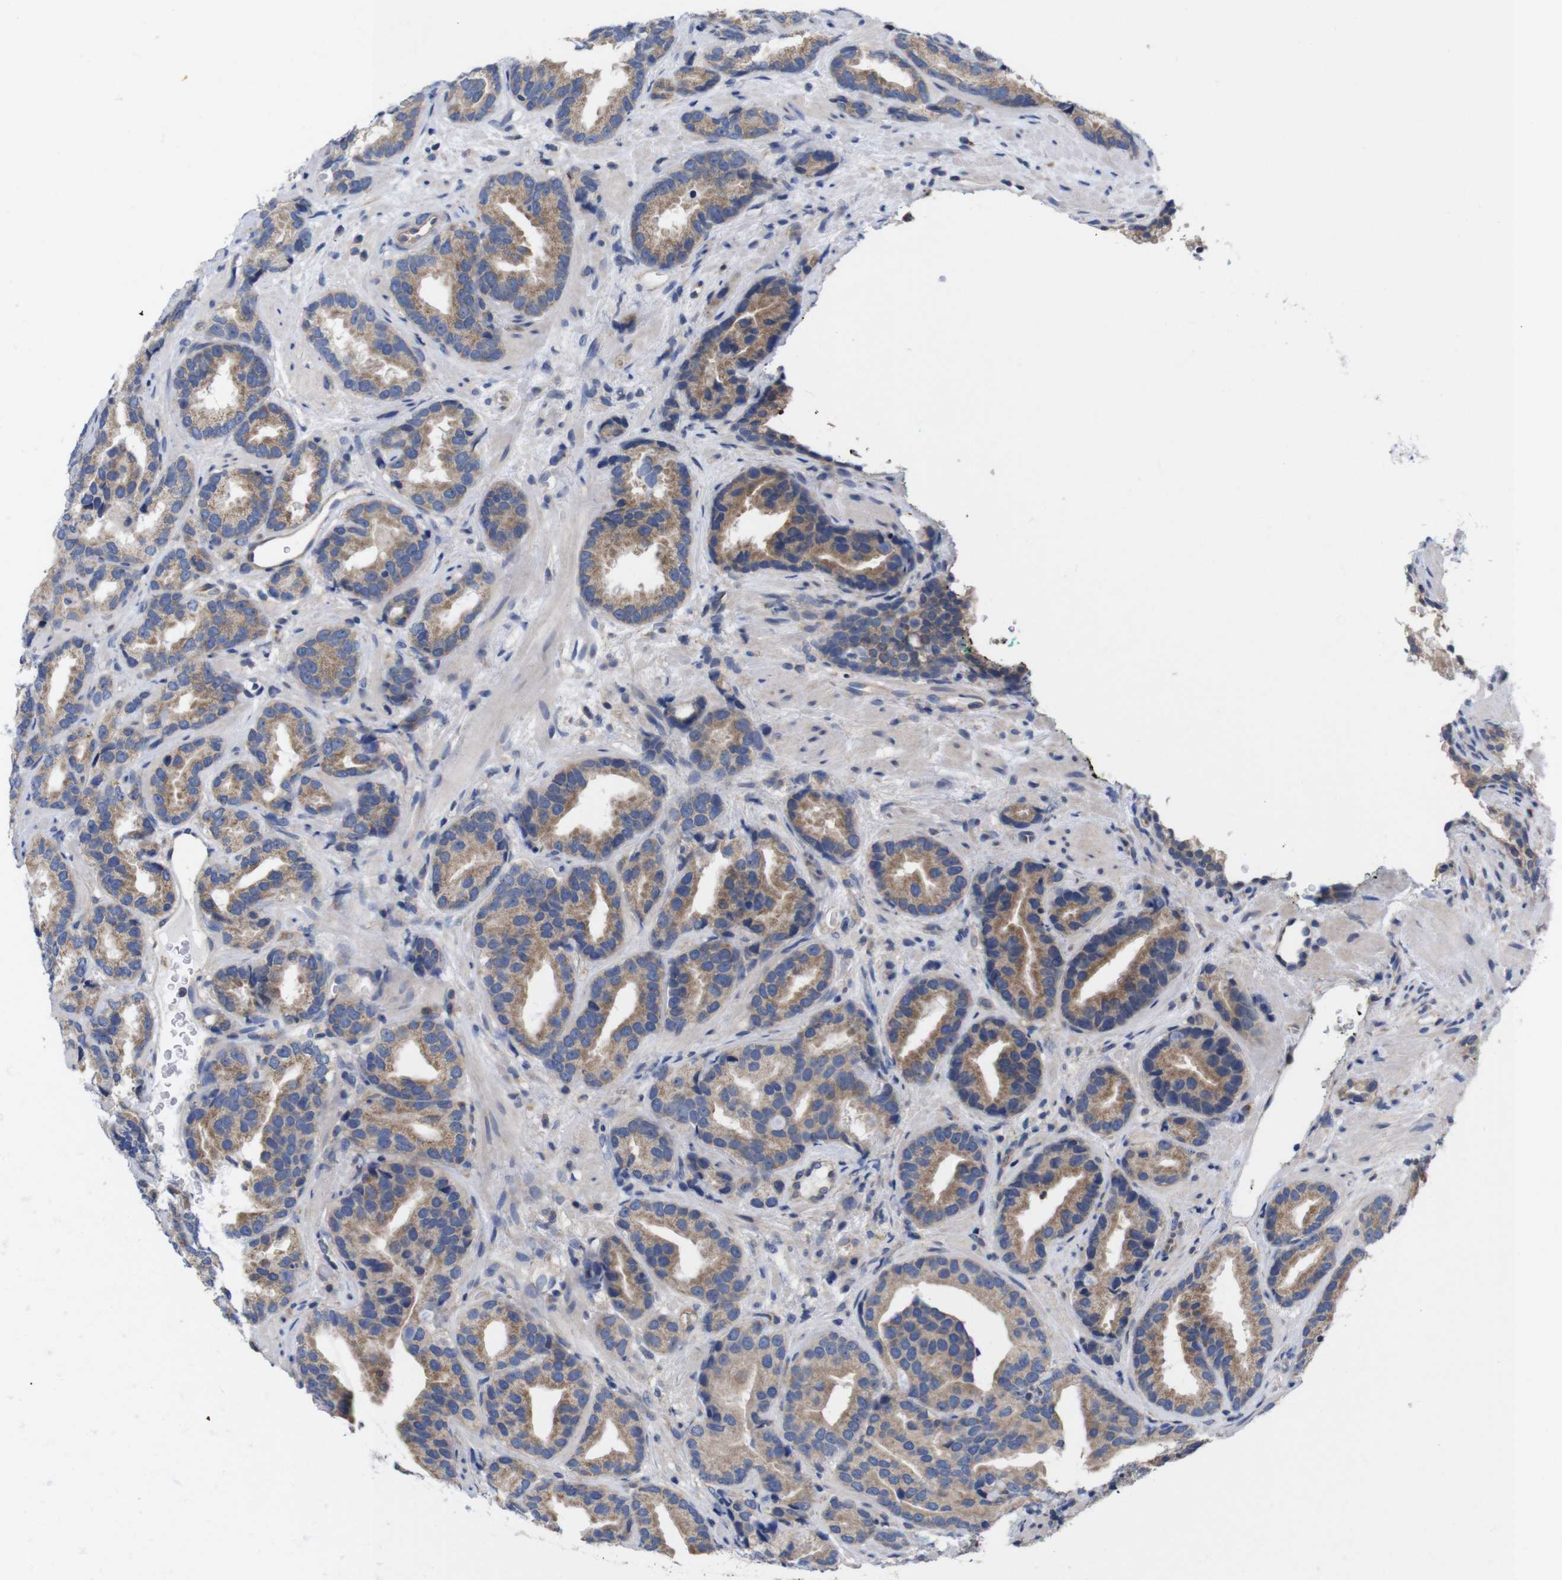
{"staining": {"intensity": "moderate", "quantity": ">75%", "location": "cytoplasmic/membranous"}, "tissue": "prostate cancer", "cell_type": "Tumor cells", "image_type": "cancer", "snomed": [{"axis": "morphology", "description": "Adenocarcinoma, Low grade"}, {"axis": "topography", "description": "Prostate"}], "caption": "Adenocarcinoma (low-grade) (prostate) stained for a protein reveals moderate cytoplasmic/membranous positivity in tumor cells. The staining was performed using DAB, with brown indicating positive protein expression. Nuclei are stained blue with hematoxylin.", "gene": "USH1C", "patient": {"sex": "male", "age": 59}}